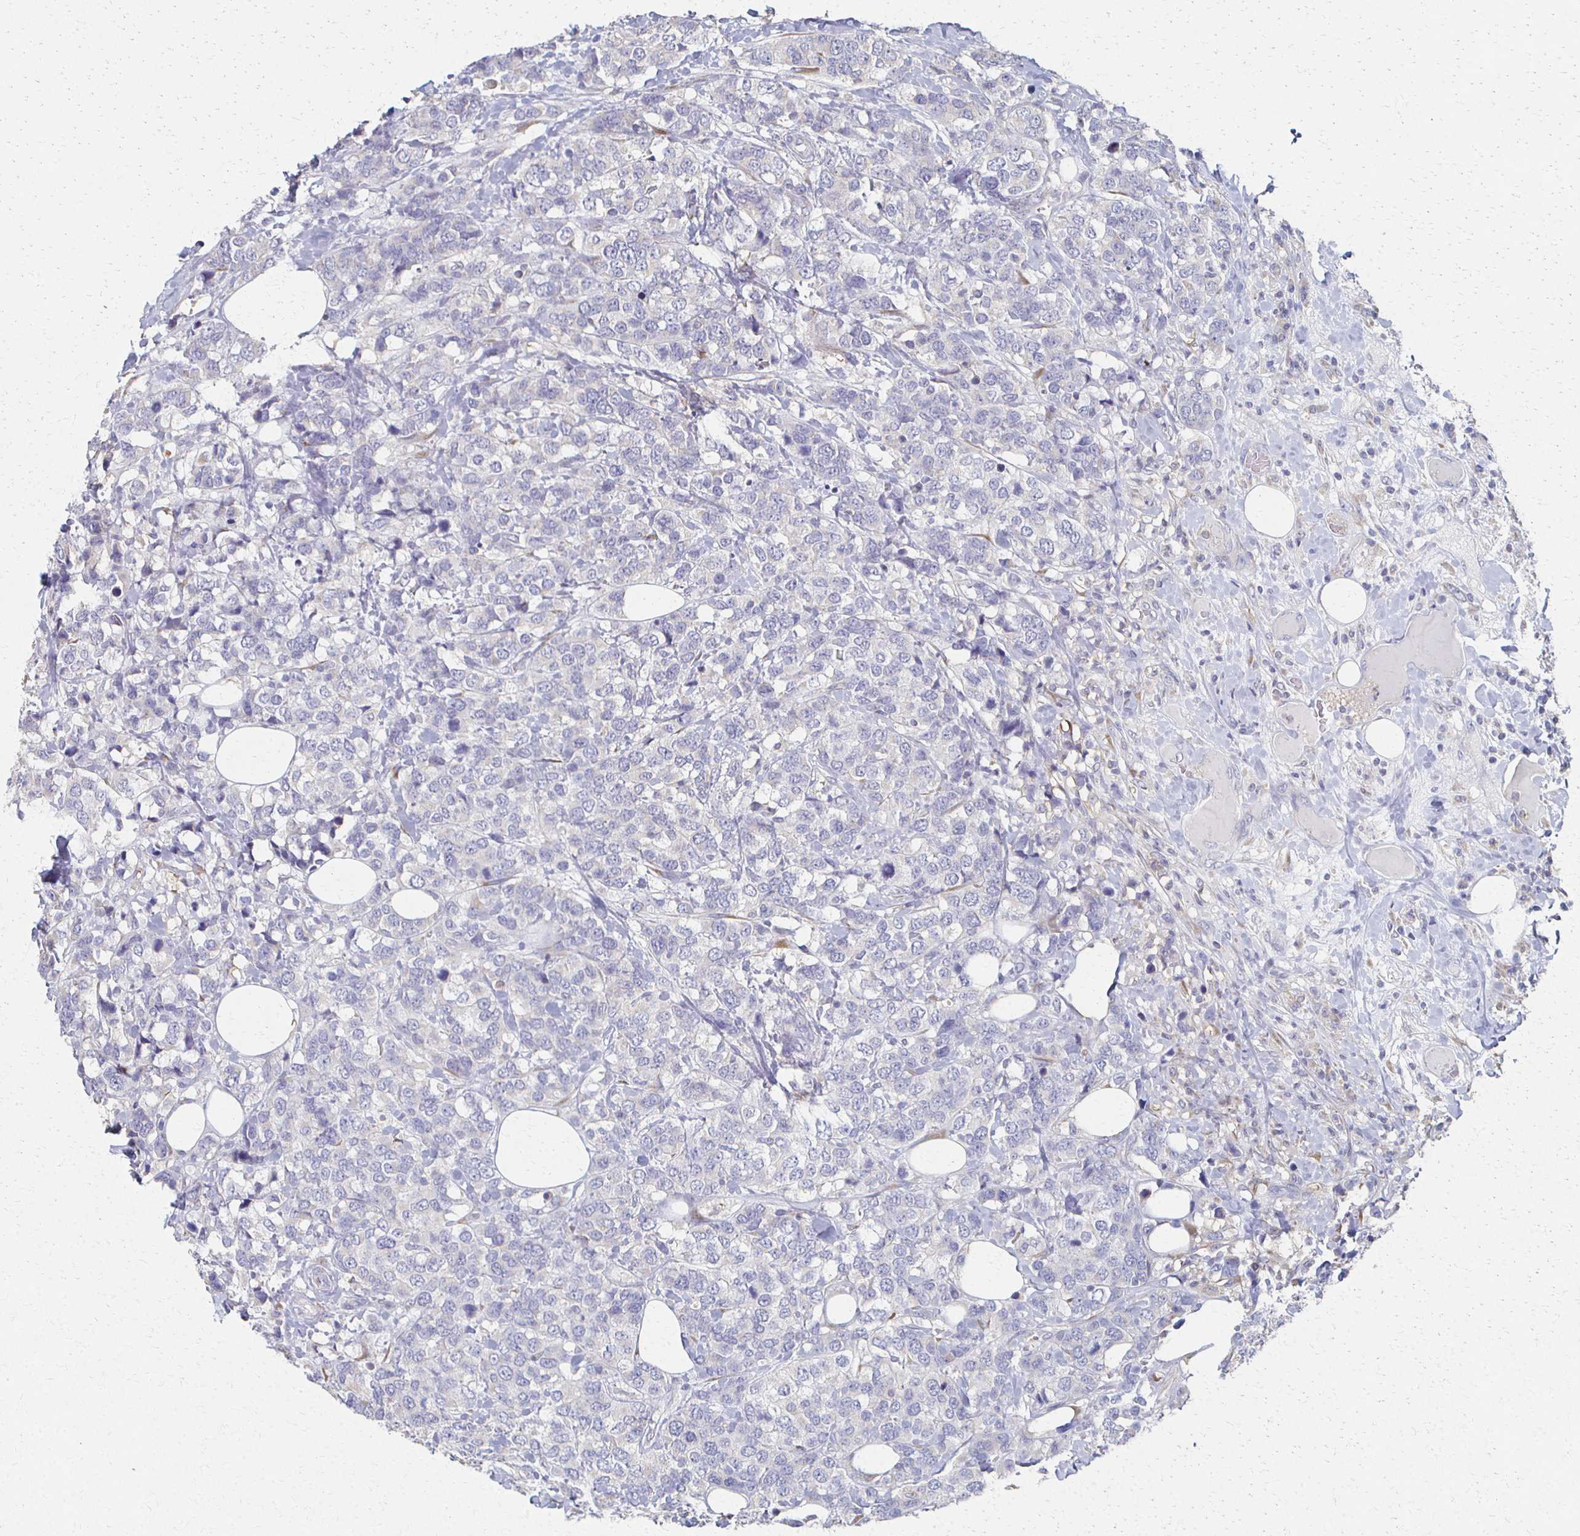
{"staining": {"intensity": "negative", "quantity": "none", "location": "none"}, "tissue": "breast cancer", "cell_type": "Tumor cells", "image_type": "cancer", "snomed": [{"axis": "morphology", "description": "Lobular carcinoma"}, {"axis": "topography", "description": "Breast"}], "caption": "An immunohistochemistry image of lobular carcinoma (breast) is shown. There is no staining in tumor cells of lobular carcinoma (breast). Brightfield microscopy of immunohistochemistry stained with DAB (brown) and hematoxylin (blue), captured at high magnification.", "gene": "CX3CR1", "patient": {"sex": "female", "age": 59}}